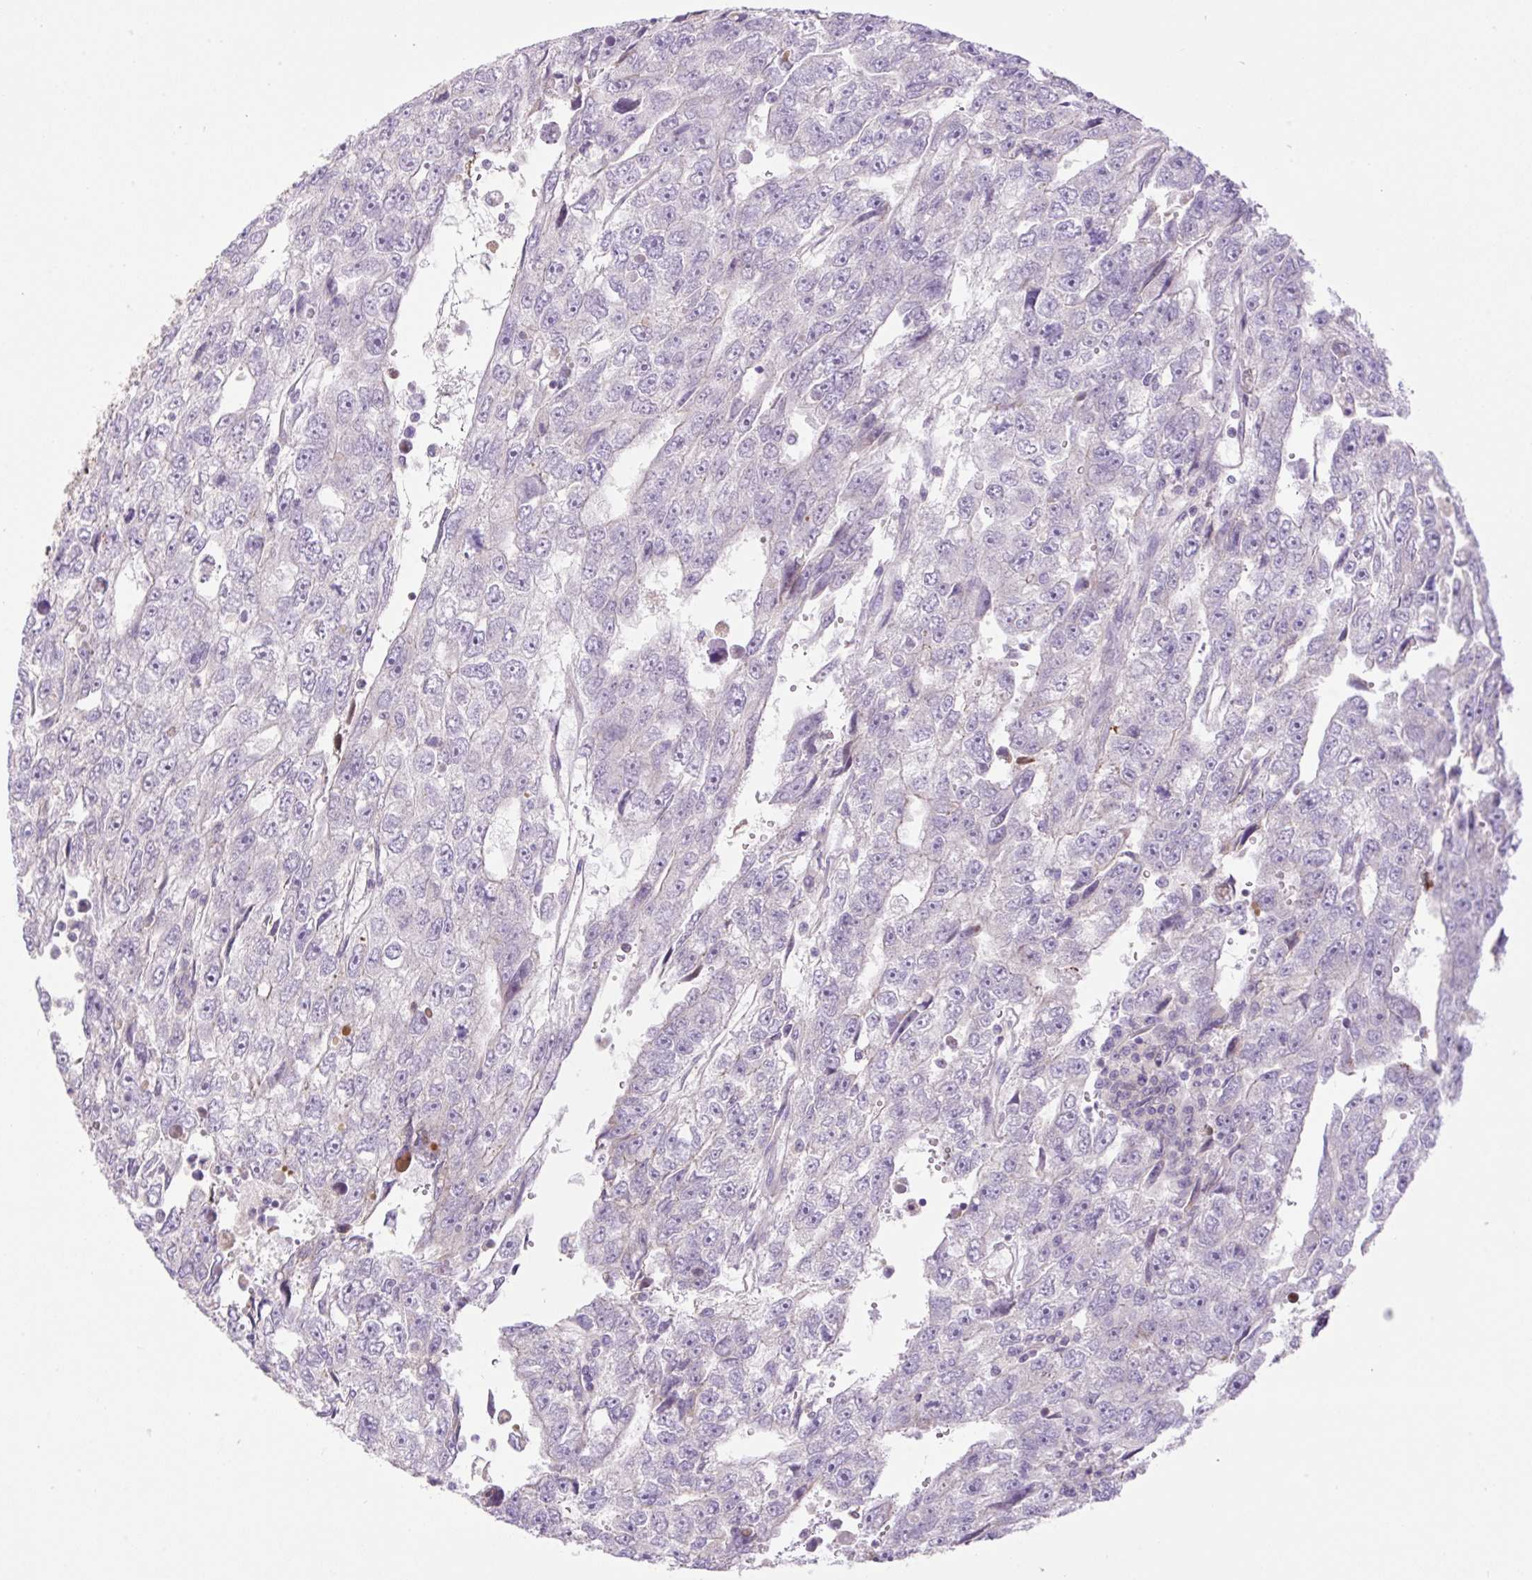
{"staining": {"intensity": "negative", "quantity": "none", "location": "none"}, "tissue": "testis cancer", "cell_type": "Tumor cells", "image_type": "cancer", "snomed": [{"axis": "morphology", "description": "Carcinoma, Embryonal, NOS"}, {"axis": "topography", "description": "Testis"}], "caption": "Image shows no protein staining in tumor cells of testis embryonal carcinoma tissue. Brightfield microscopy of immunohistochemistry stained with DAB (3,3'-diaminobenzidine) (brown) and hematoxylin (blue), captured at high magnification.", "gene": "VPS25", "patient": {"sex": "male", "age": 20}}